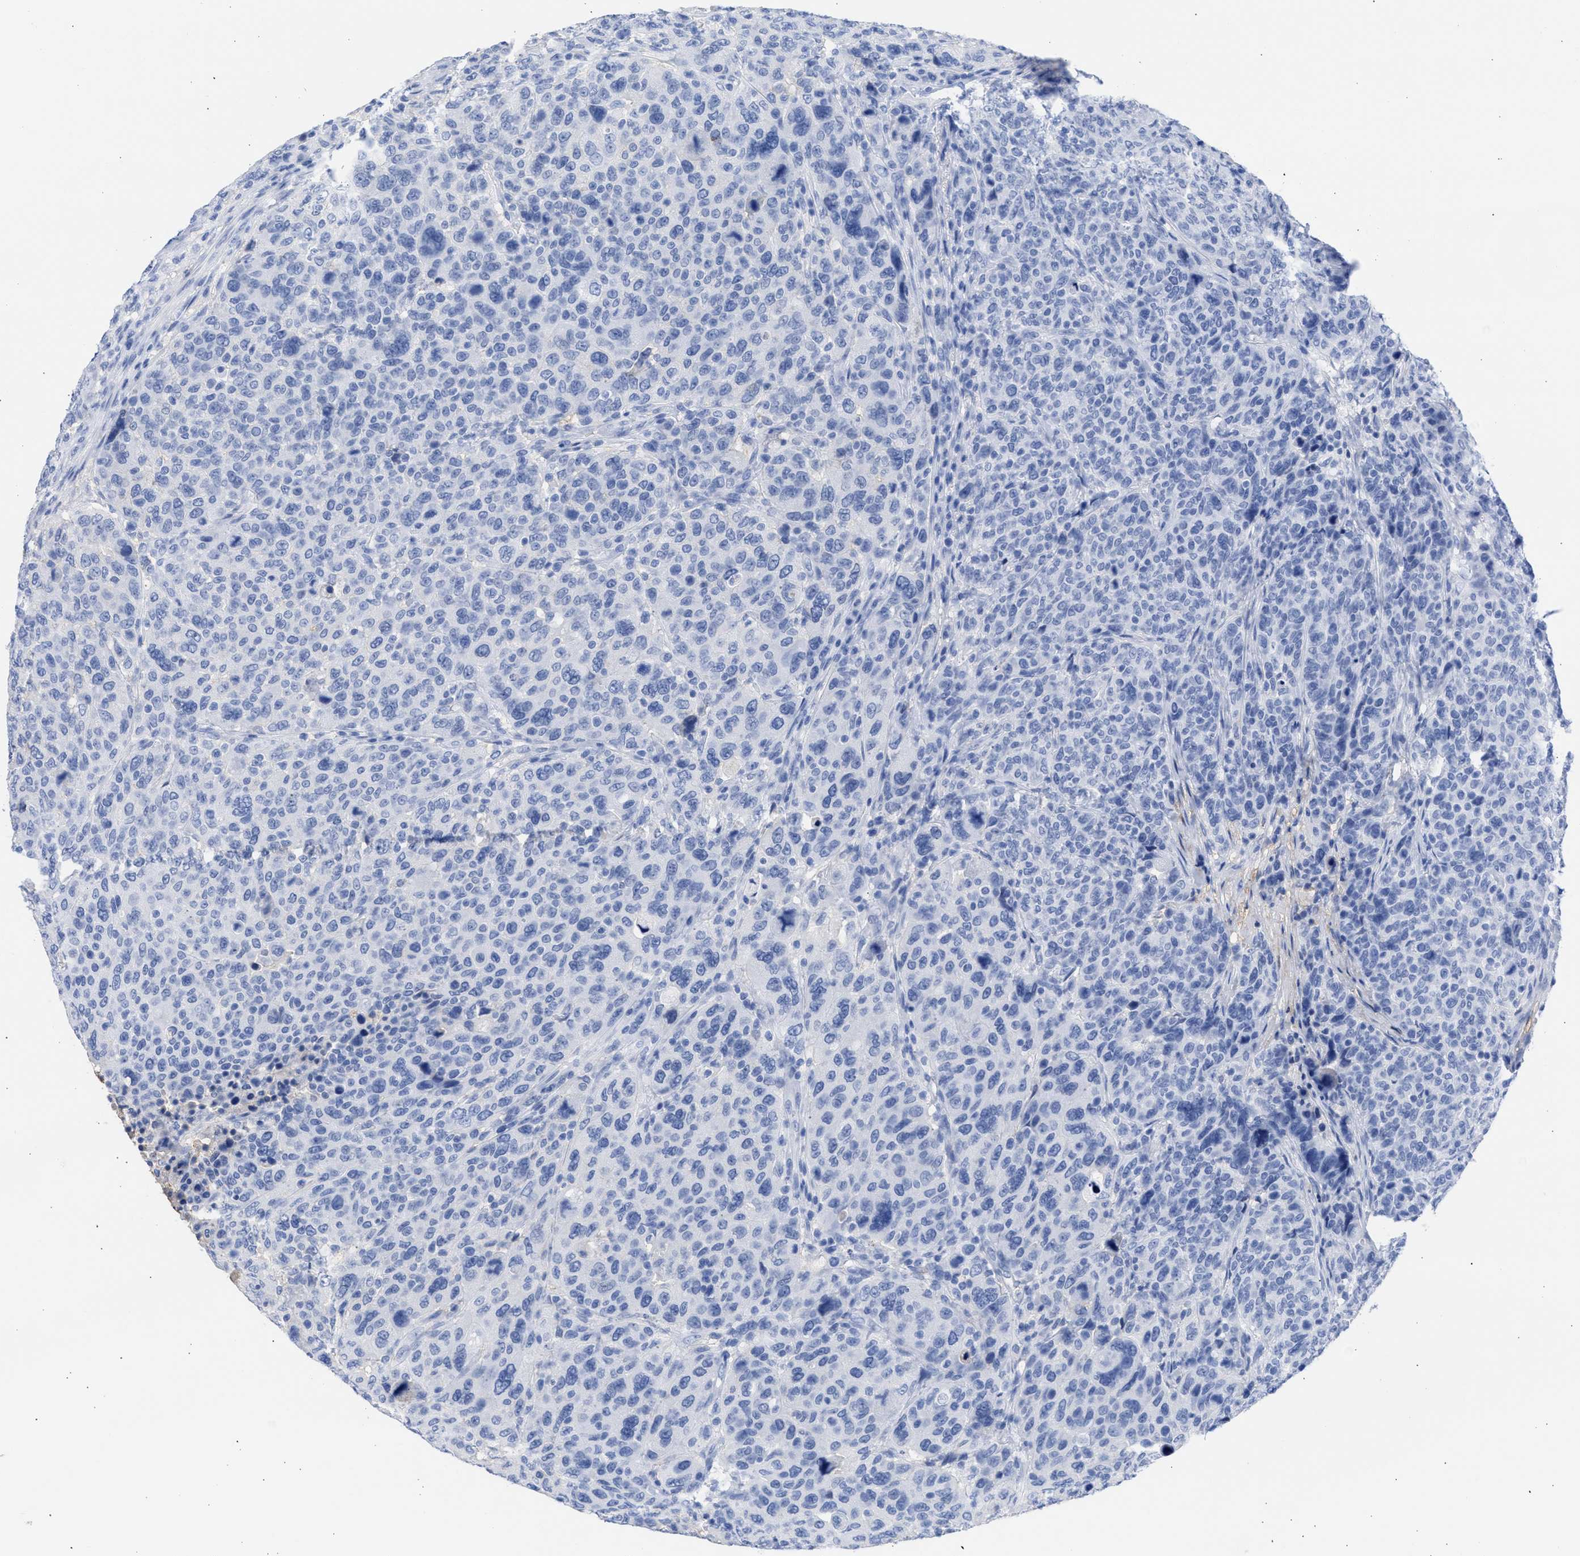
{"staining": {"intensity": "negative", "quantity": "none", "location": "none"}, "tissue": "breast cancer", "cell_type": "Tumor cells", "image_type": "cancer", "snomed": [{"axis": "morphology", "description": "Duct carcinoma"}, {"axis": "topography", "description": "Breast"}], "caption": "Immunohistochemistry (IHC) image of human breast cancer stained for a protein (brown), which reveals no positivity in tumor cells.", "gene": "RSPH1", "patient": {"sex": "female", "age": 37}}